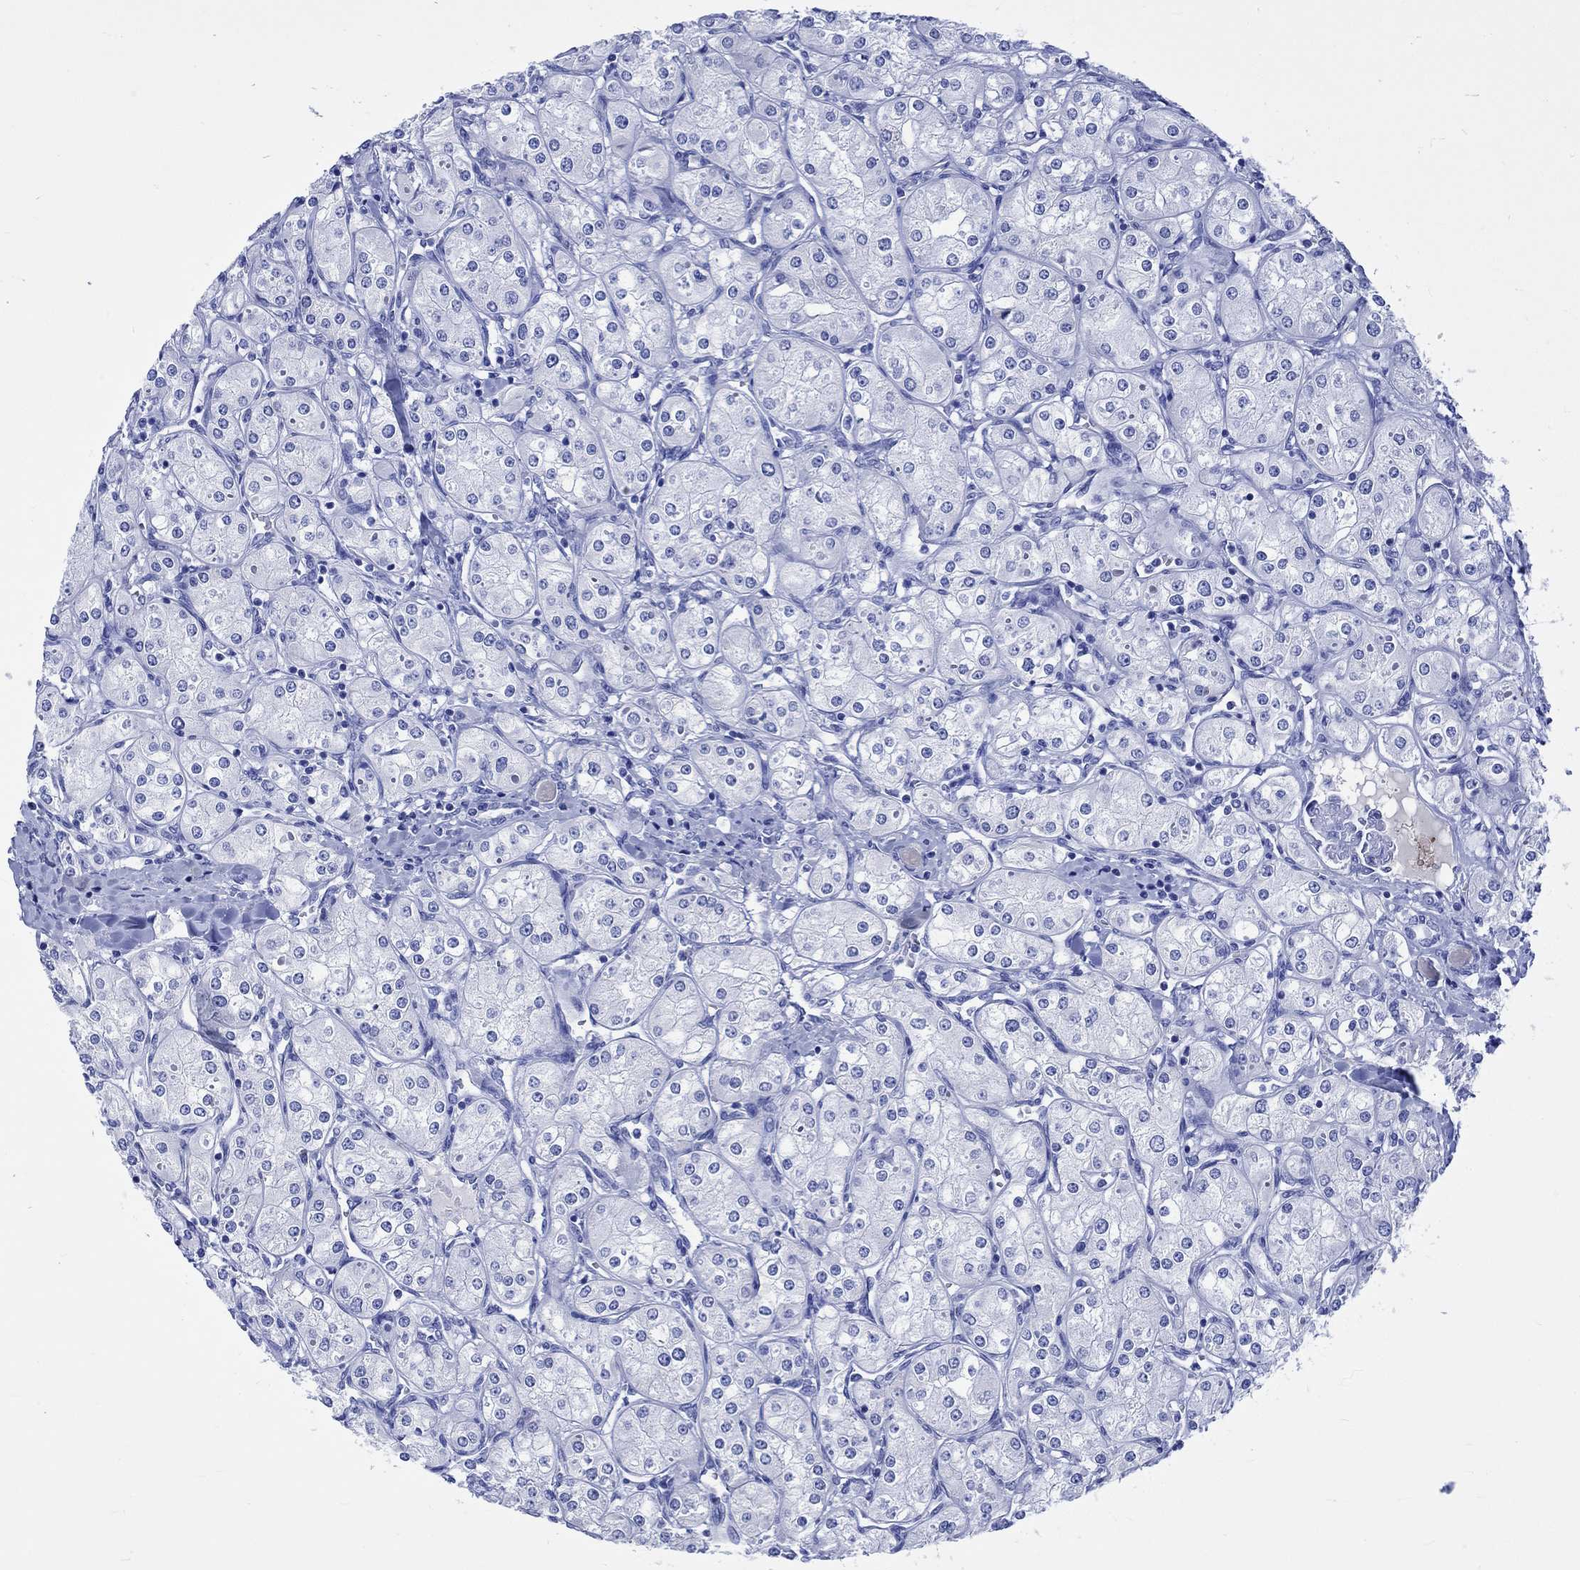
{"staining": {"intensity": "negative", "quantity": "none", "location": "none"}, "tissue": "renal cancer", "cell_type": "Tumor cells", "image_type": "cancer", "snomed": [{"axis": "morphology", "description": "Adenocarcinoma, NOS"}, {"axis": "topography", "description": "Kidney"}], "caption": "Immunohistochemistry of human adenocarcinoma (renal) reveals no staining in tumor cells.", "gene": "KLHL33", "patient": {"sex": "male", "age": 77}}